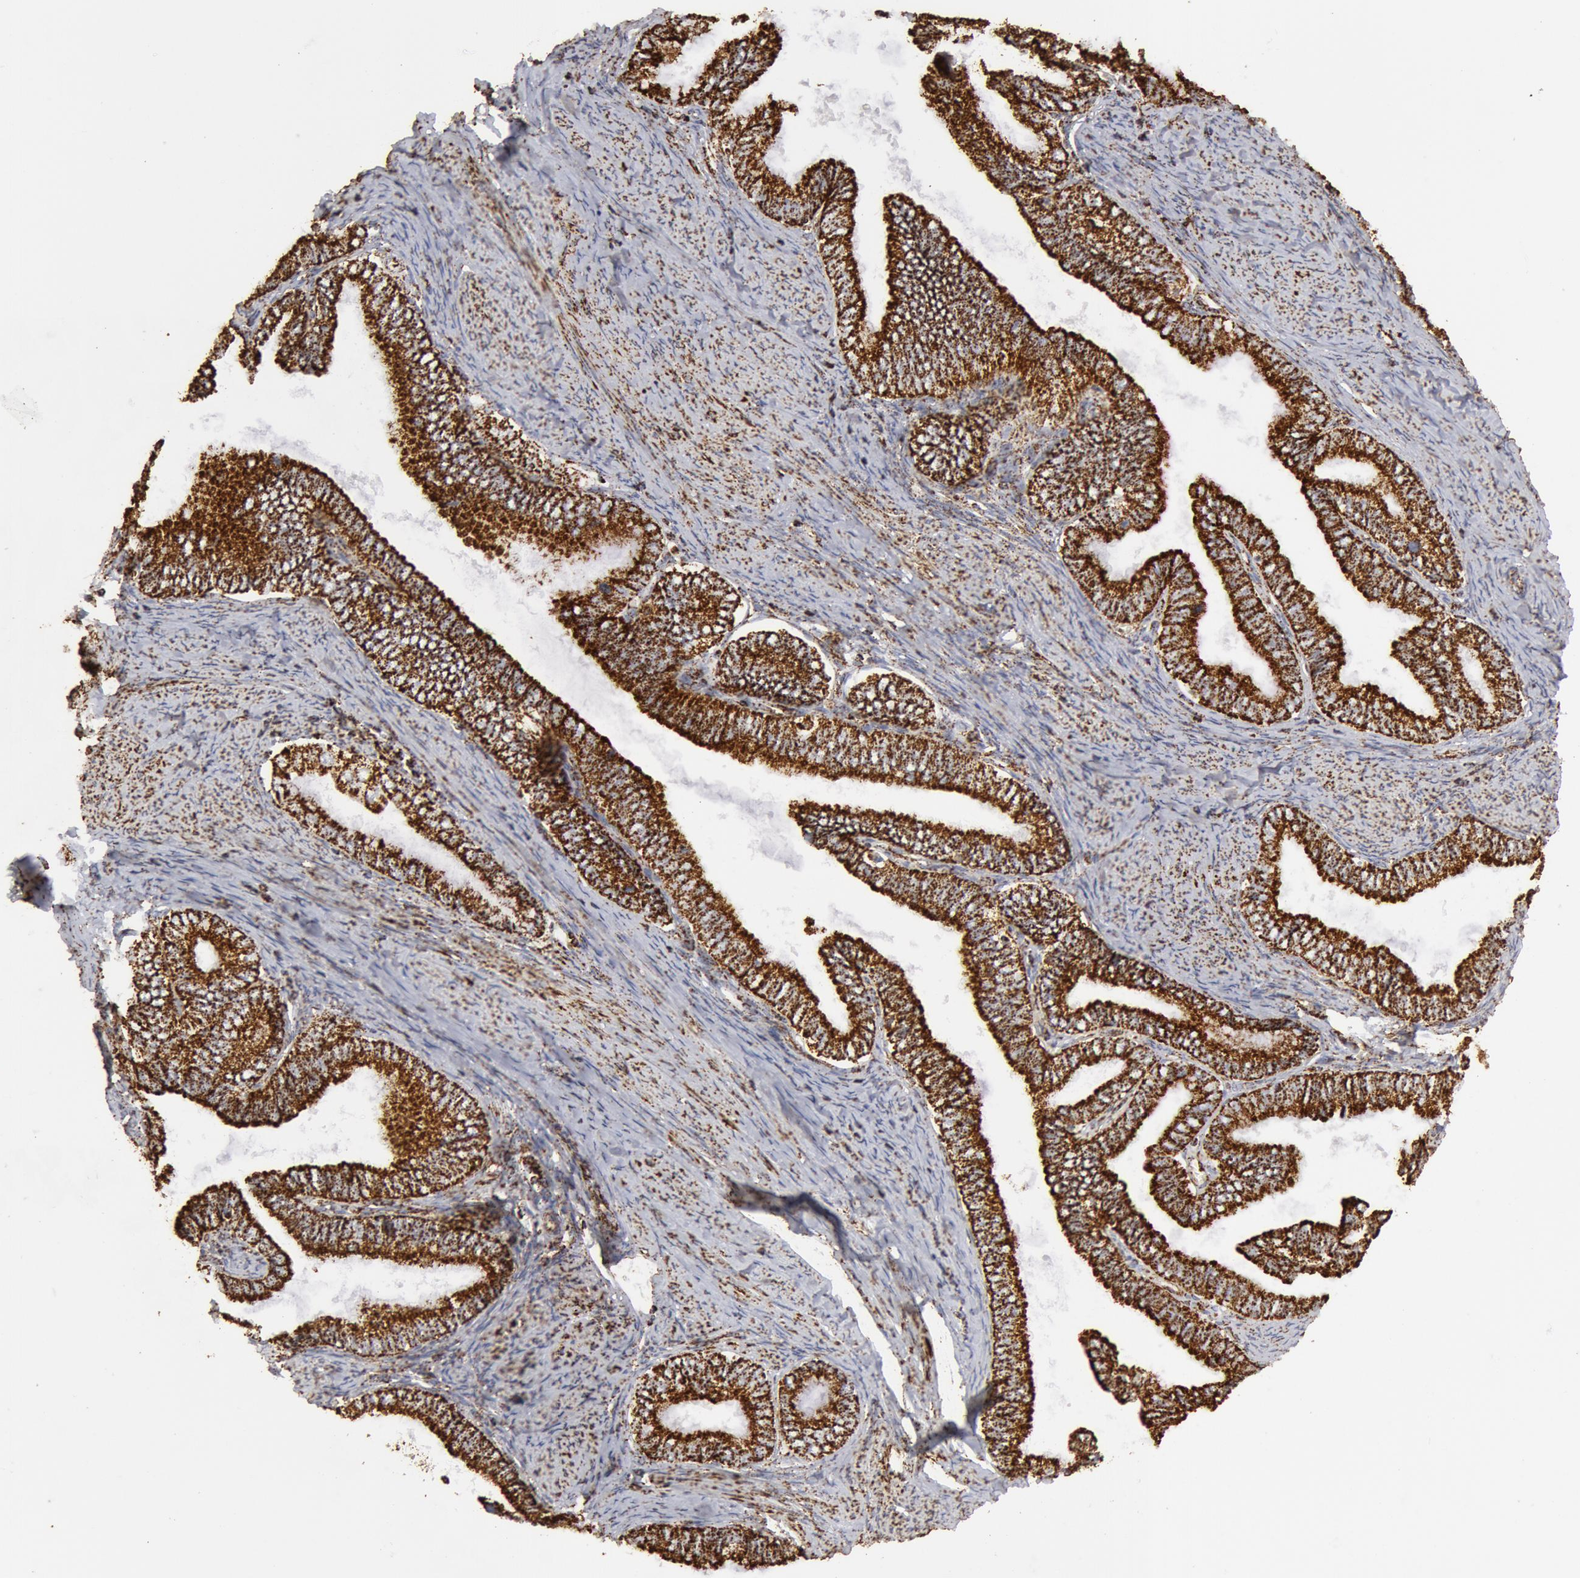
{"staining": {"intensity": "strong", "quantity": ">75%", "location": "cytoplasmic/membranous"}, "tissue": "cervical cancer", "cell_type": "Tumor cells", "image_type": "cancer", "snomed": [{"axis": "morphology", "description": "Adenocarcinoma, NOS"}, {"axis": "topography", "description": "Cervix"}], "caption": "DAB immunohistochemical staining of cervical adenocarcinoma shows strong cytoplasmic/membranous protein positivity in about >75% of tumor cells.", "gene": "ATP5F1B", "patient": {"sex": "female", "age": 49}}